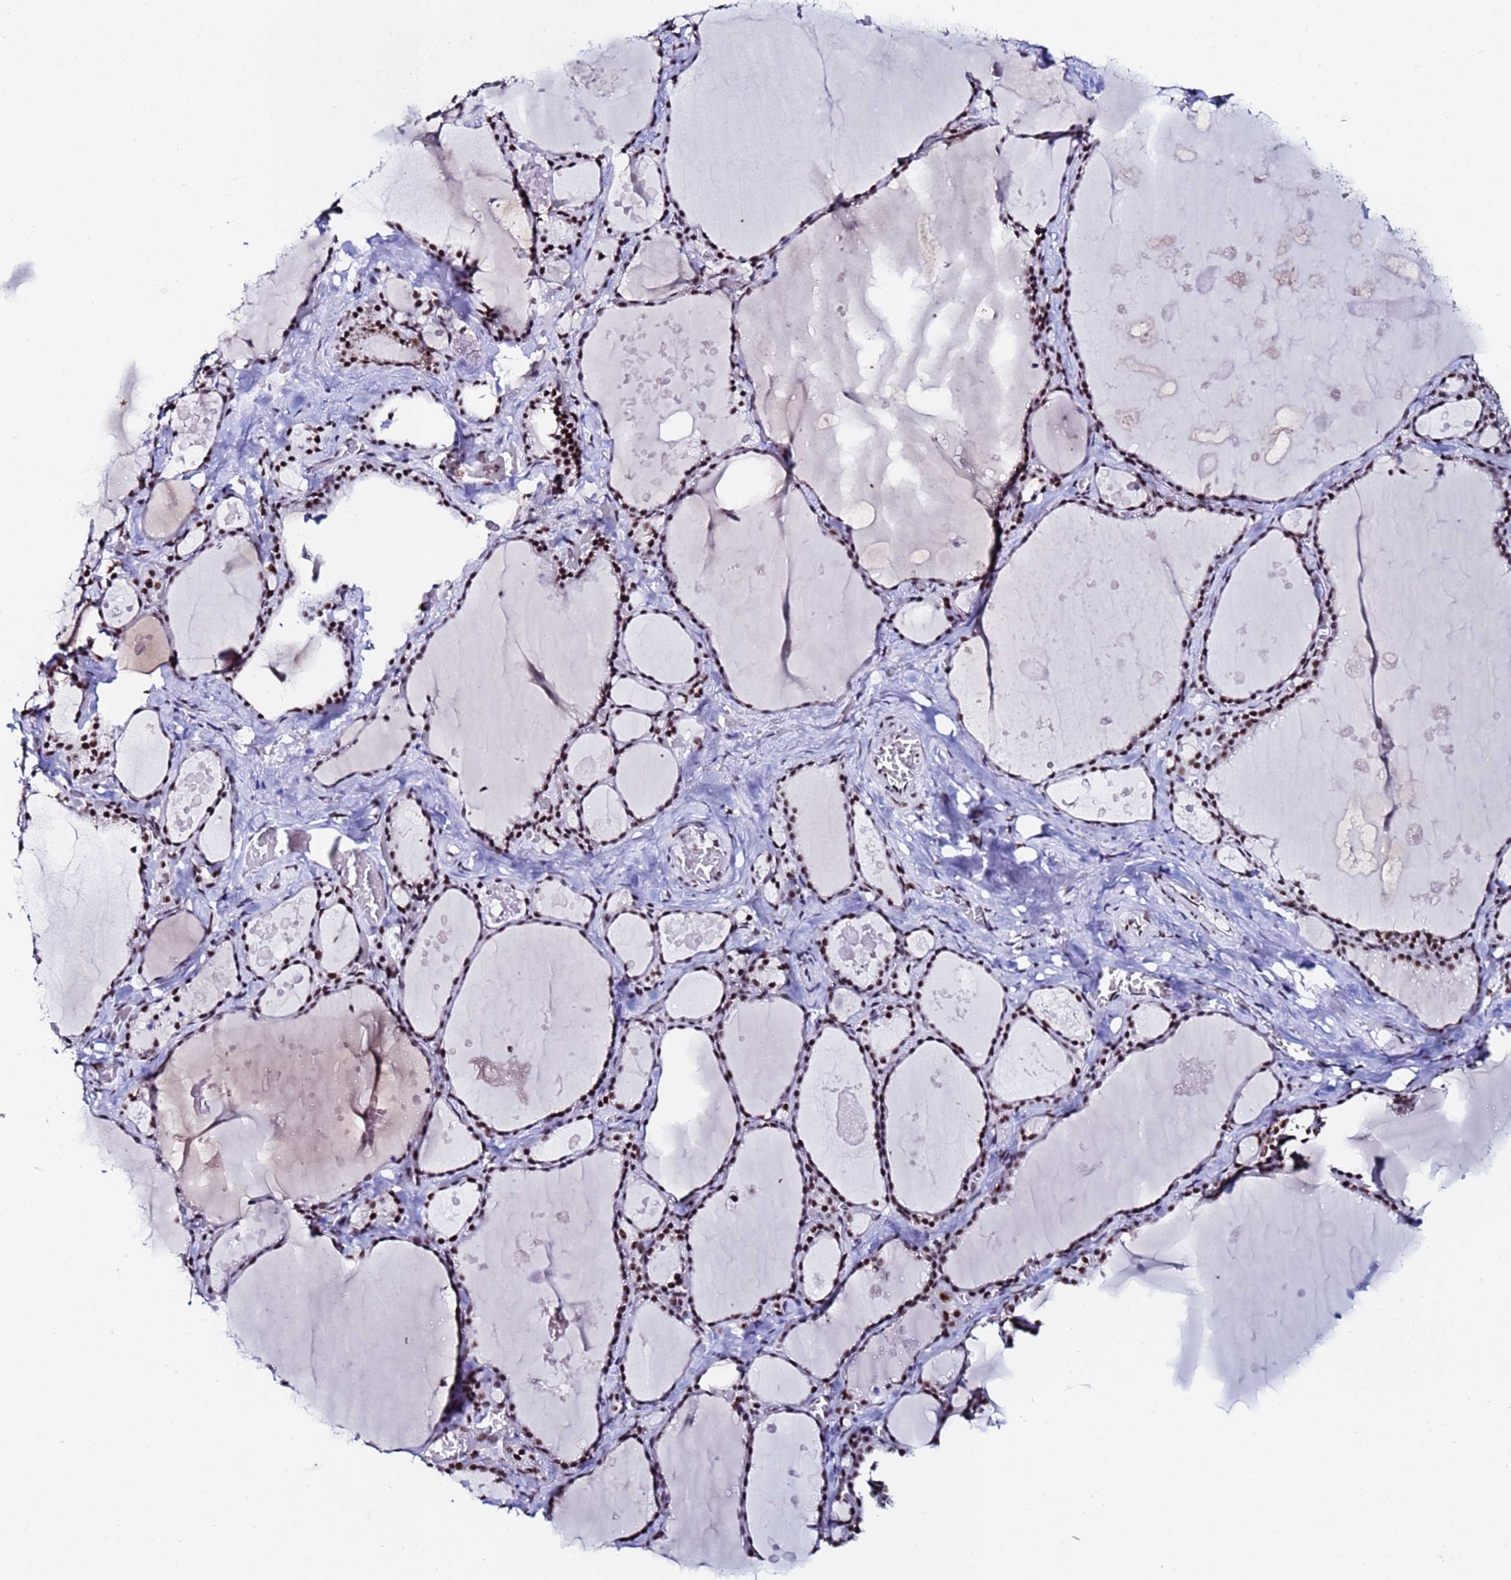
{"staining": {"intensity": "strong", "quantity": ">75%", "location": "nuclear"}, "tissue": "thyroid gland", "cell_type": "Glandular cells", "image_type": "normal", "snomed": [{"axis": "morphology", "description": "Normal tissue, NOS"}, {"axis": "topography", "description": "Thyroid gland"}], "caption": "This micrograph demonstrates immunohistochemistry staining of normal human thyroid gland, with high strong nuclear staining in approximately >75% of glandular cells.", "gene": "SNRPA1", "patient": {"sex": "male", "age": 56}}